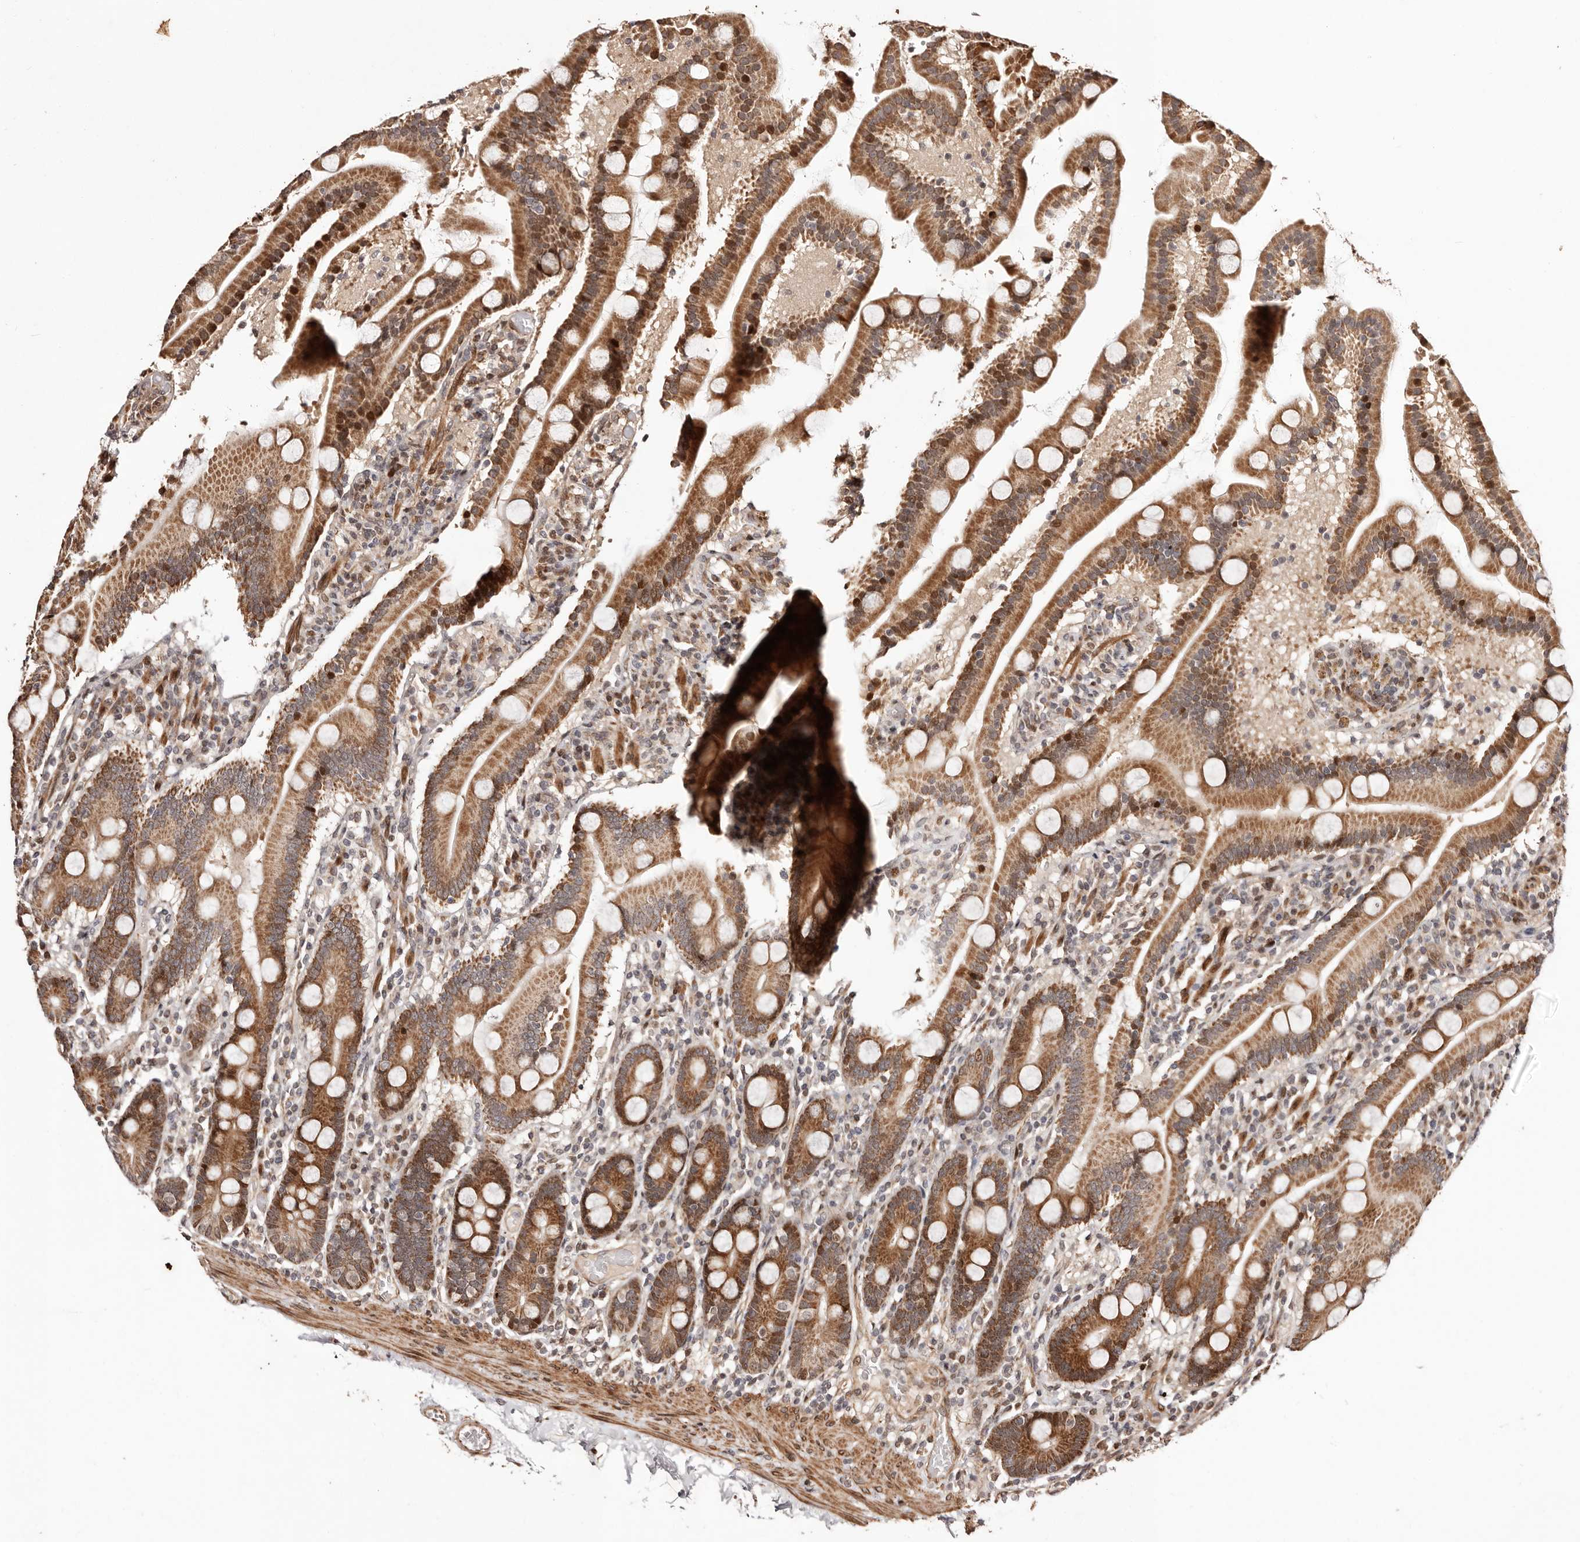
{"staining": {"intensity": "moderate", "quantity": ">75%", "location": "cytoplasmic/membranous,nuclear"}, "tissue": "duodenum", "cell_type": "Glandular cells", "image_type": "normal", "snomed": [{"axis": "morphology", "description": "Normal tissue, NOS"}, {"axis": "topography", "description": "Duodenum"}], "caption": "Protein expression by IHC displays moderate cytoplasmic/membranous,nuclear expression in approximately >75% of glandular cells in unremarkable duodenum. Ihc stains the protein in brown and the nuclei are stained blue.", "gene": "HIVEP3", "patient": {"sex": "male", "age": 55}}